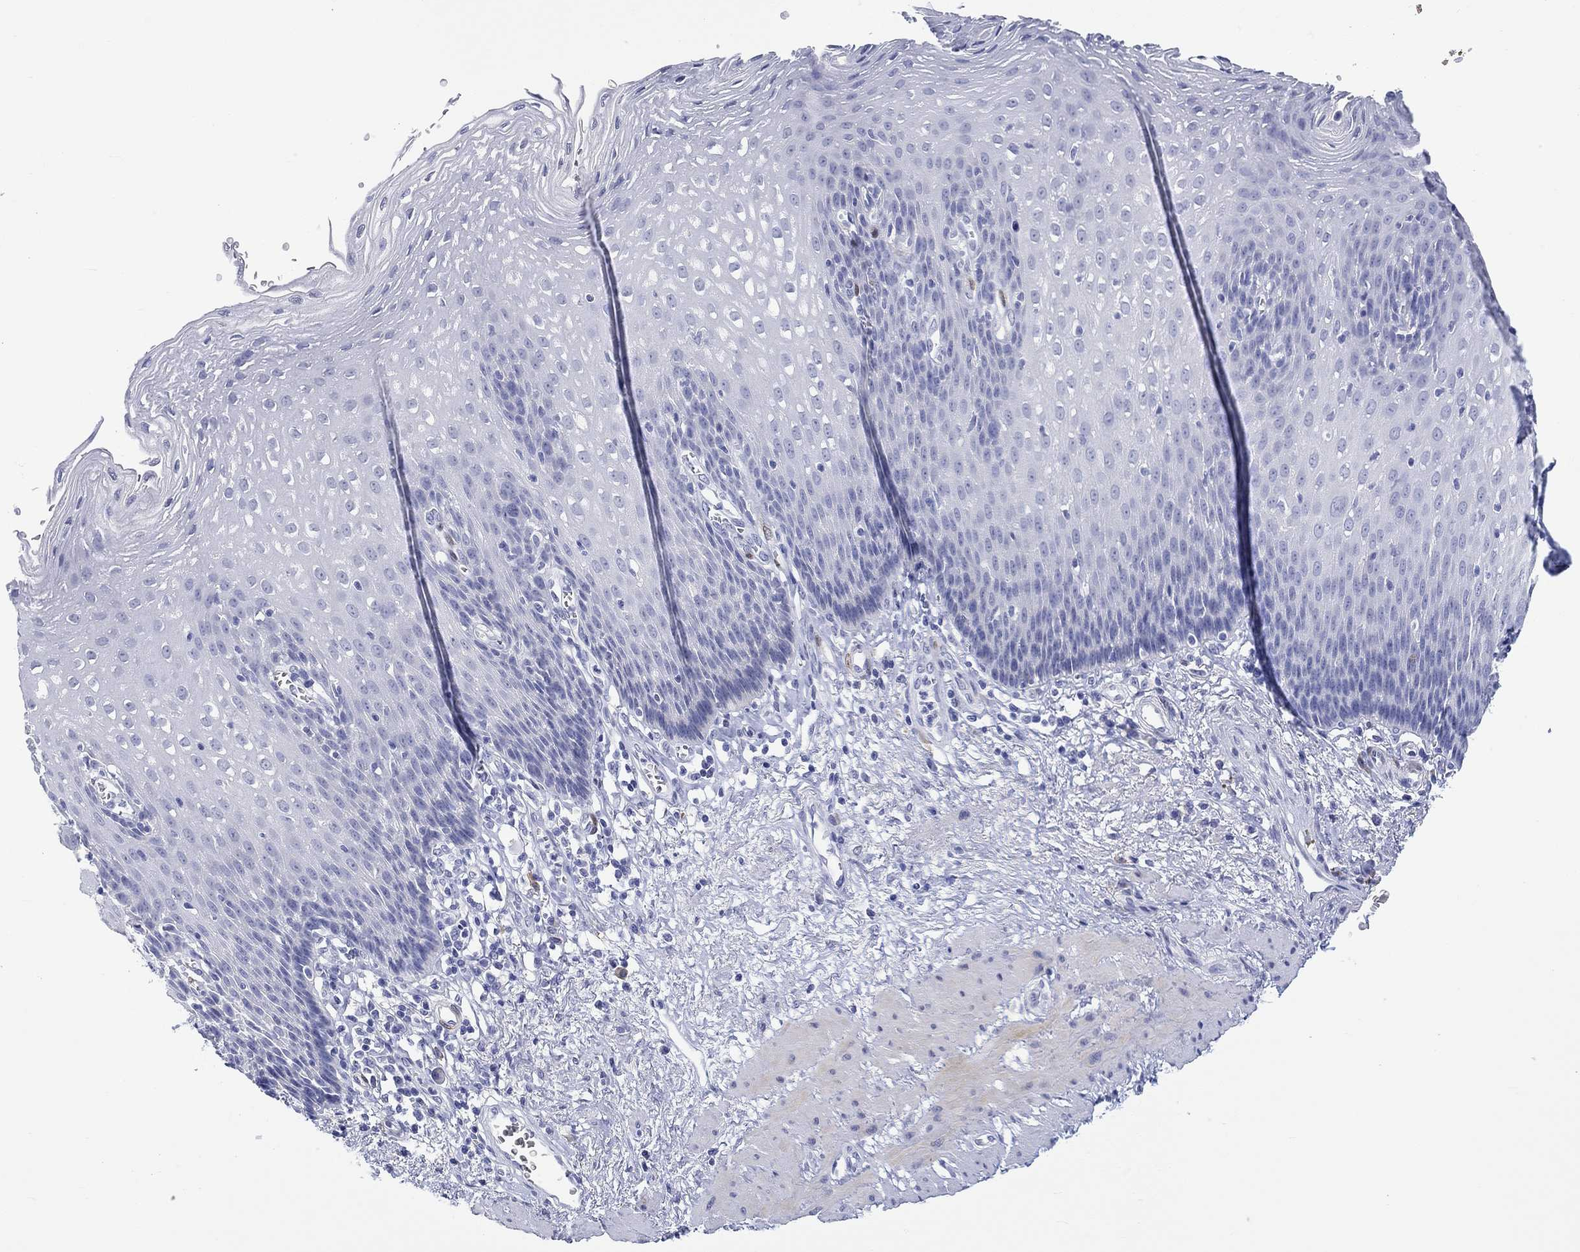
{"staining": {"intensity": "negative", "quantity": "none", "location": "none"}, "tissue": "esophagus", "cell_type": "Squamous epithelial cells", "image_type": "normal", "snomed": [{"axis": "morphology", "description": "Normal tissue, NOS"}, {"axis": "topography", "description": "Esophagus"}], "caption": "Immunohistochemistry image of unremarkable esophagus stained for a protein (brown), which displays no positivity in squamous epithelial cells. The staining was performed using DAB to visualize the protein expression in brown, while the nuclei were stained in blue with hematoxylin (Magnification: 20x).", "gene": "MSI1", "patient": {"sex": "male", "age": 57}}